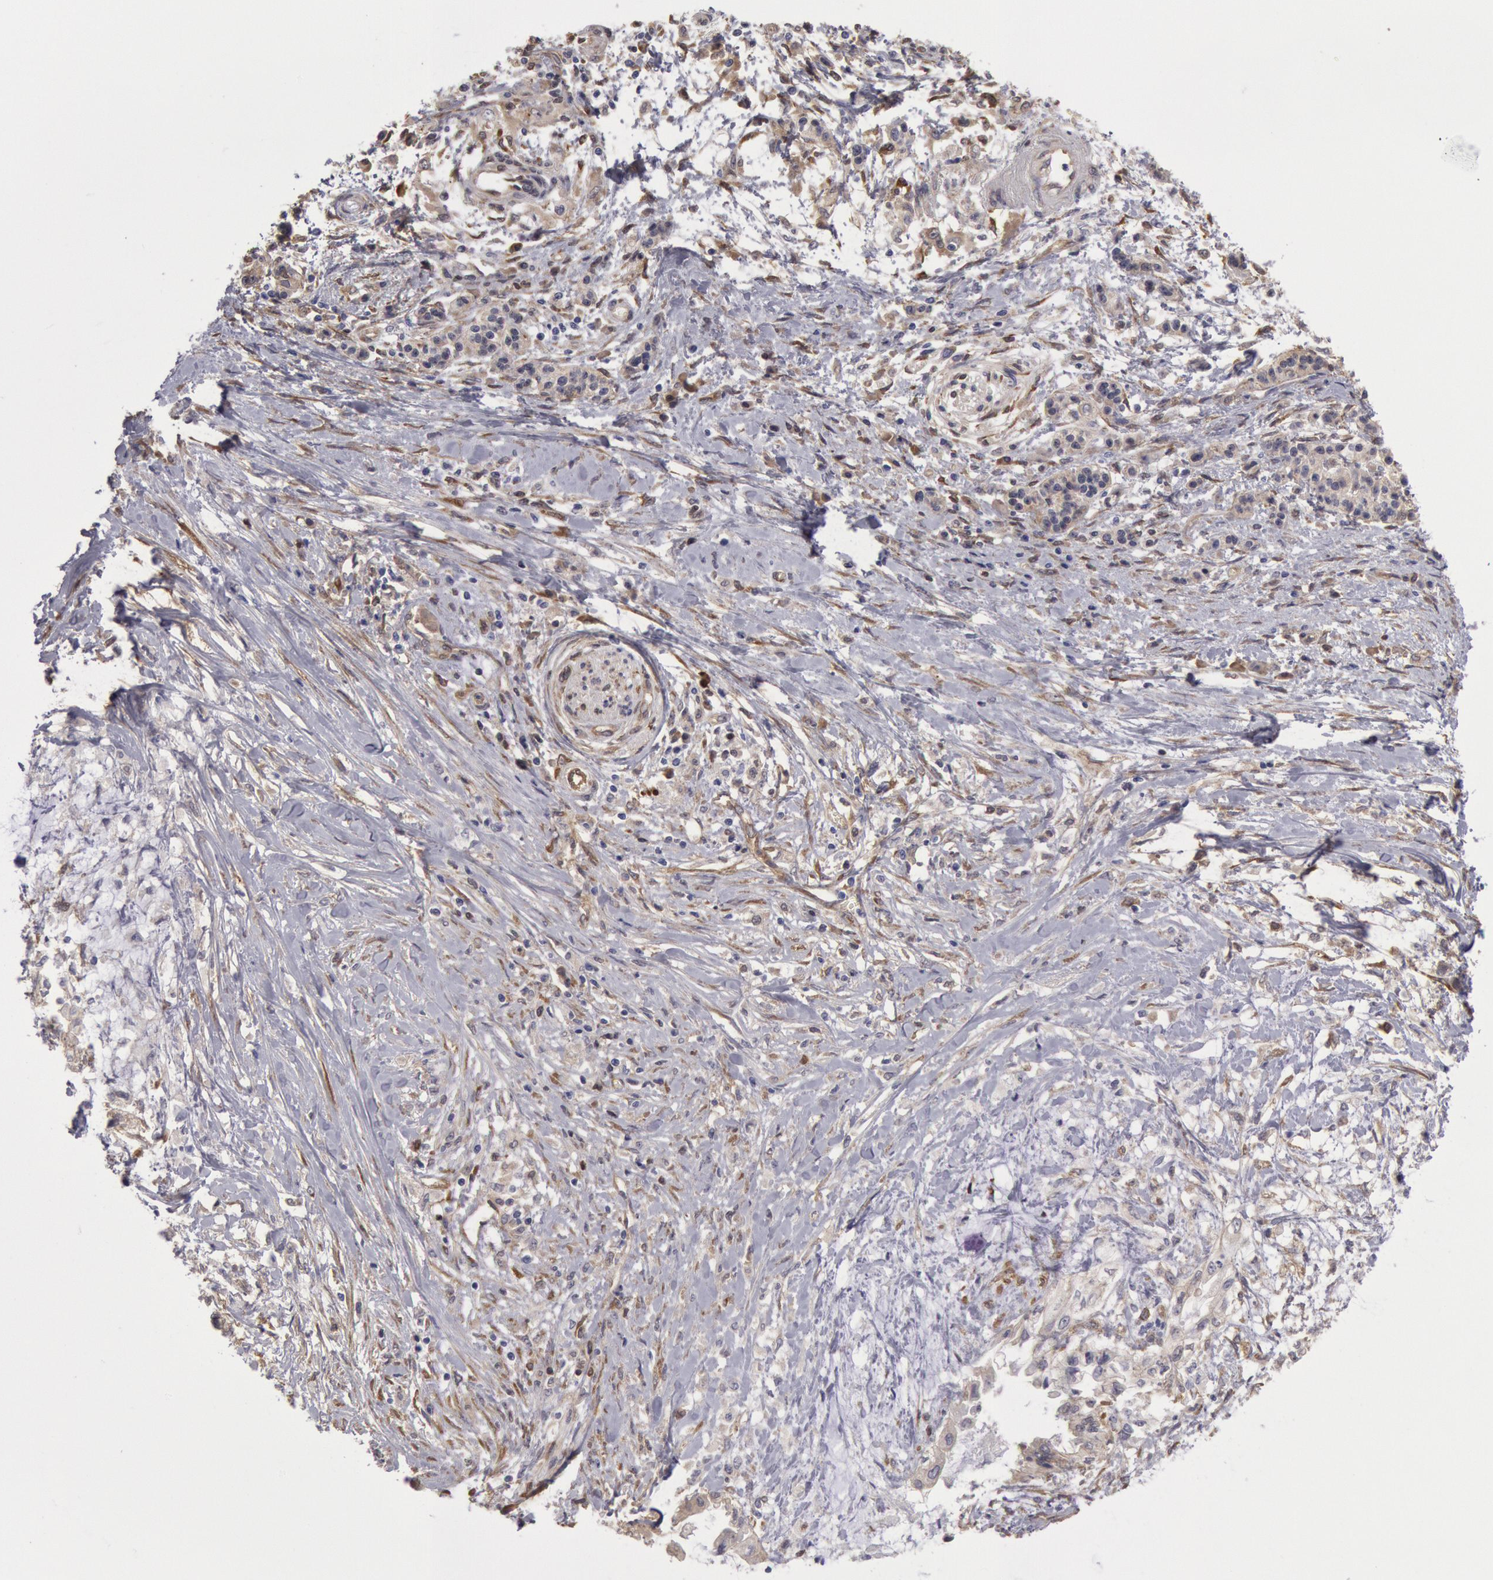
{"staining": {"intensity": "negative", "quantity": "none", "location": "none"}, "tissue": "pancreatic cancer", "cell_type": "Tumor cells", "image_type": "cancer", "snomed": [{"axis": "morphology", "description": "Adenocarcinoma, NOS"}, {"axis": "topography", "description": "Pancreas"}], "caption": "Immunohistochemical staining of pancreatic cancer exhibits no significant expression in tumor cells.", "gene": "CCDC50", "patient": {"sex": "female", "age": 64}}